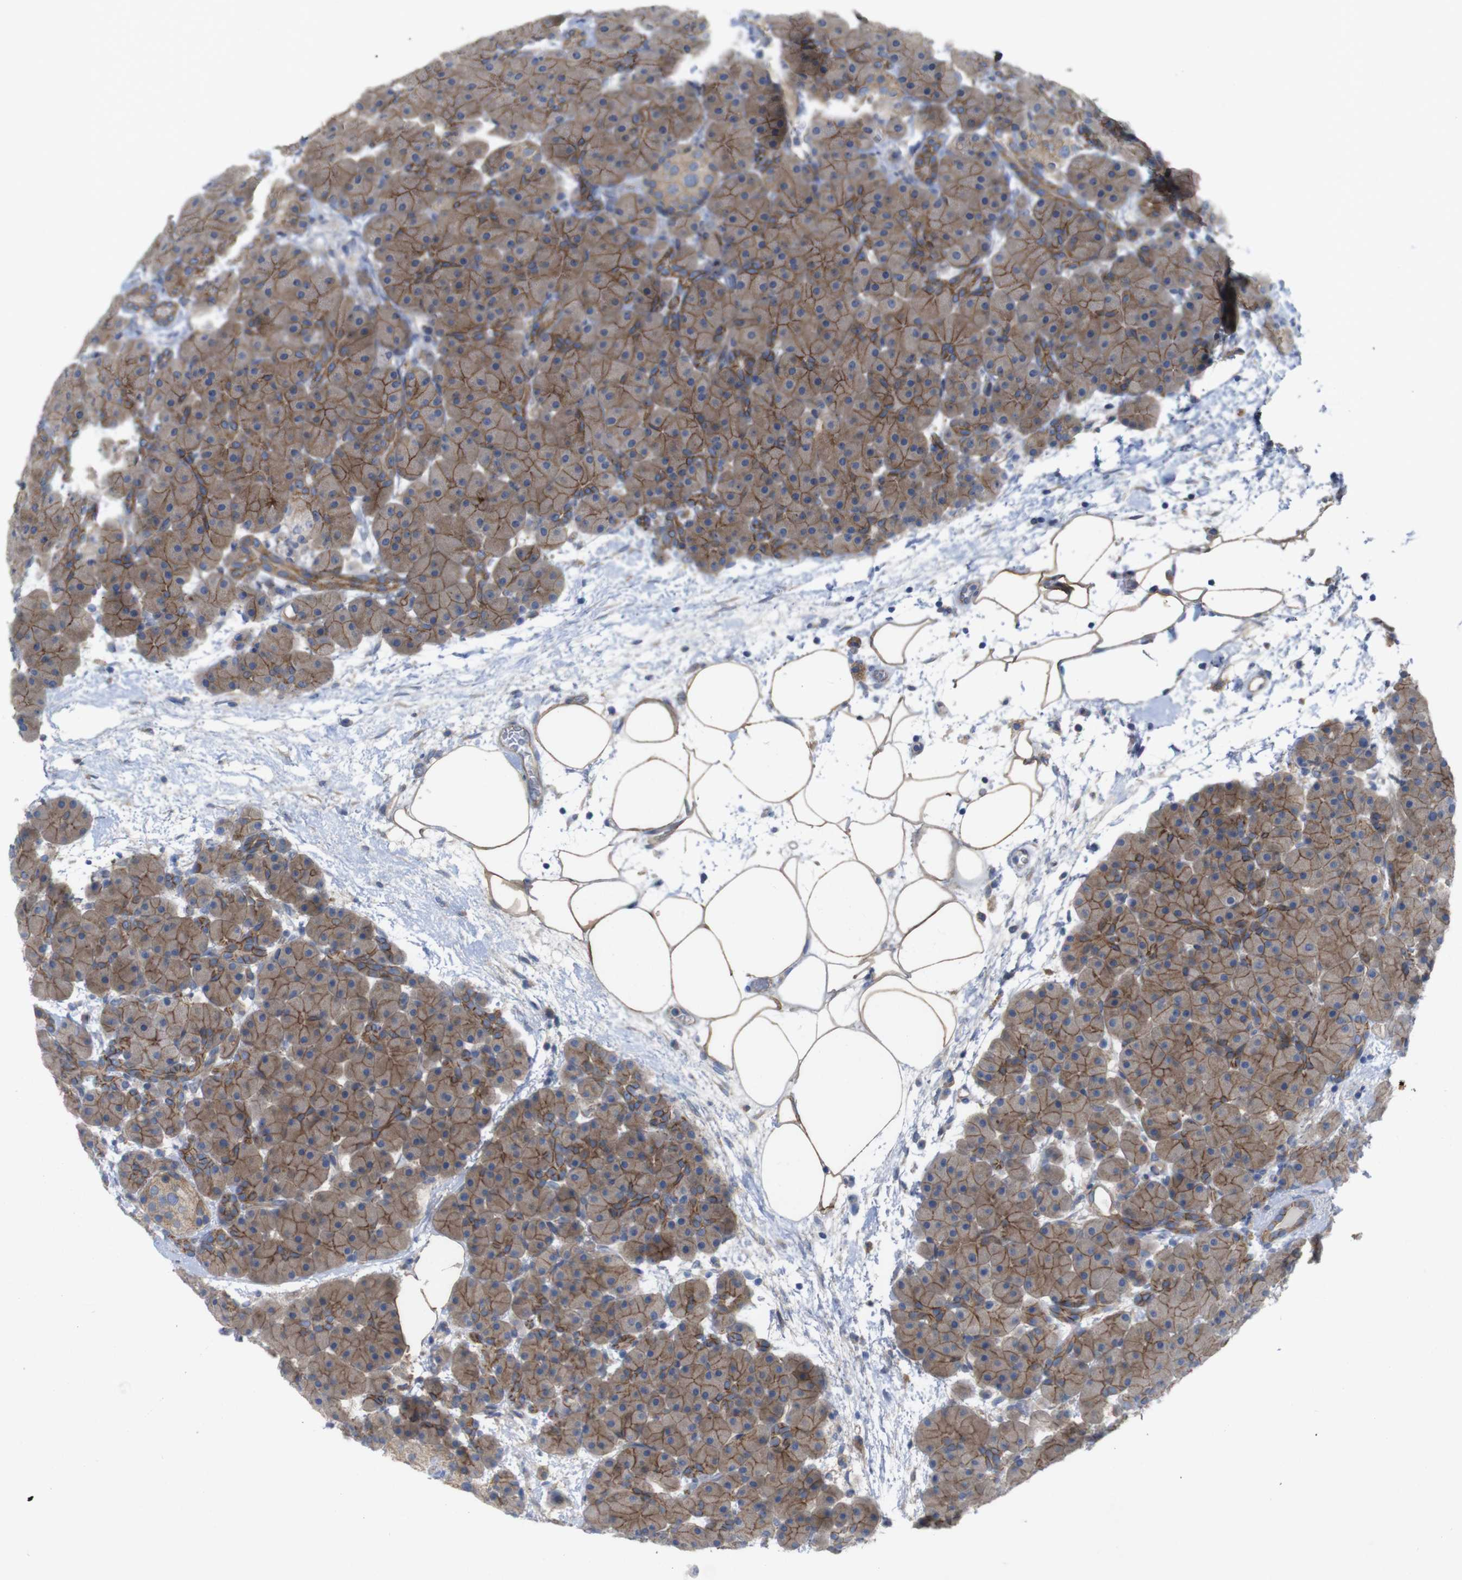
{"staining": {"intensity": "moderate", "quantity": ">75%", "location": "cytoplasmic/membranous"}, "tissue": "pancreas", "cell_type": "Exocrine glandular cells", "image_type": "normal", "snomed": [{"axis": "morphology", "description": "Normal tissue, NOS"}, {"axis": "topography", "description": "Pancreas"}], "caption": "DAB (3,3'-diaminobenzidine) immunohistochemical staining of benign human pancreas reveals moderate cytoplasmic/membranous protein positivity in approximately >75% of exocrine glandular cells. Immunohistochemistry stains the protein of interest in brown and the nuclei are stained blue.", "gene": "KIDINS220", "patient": {"sex": "male", "age": 66}}